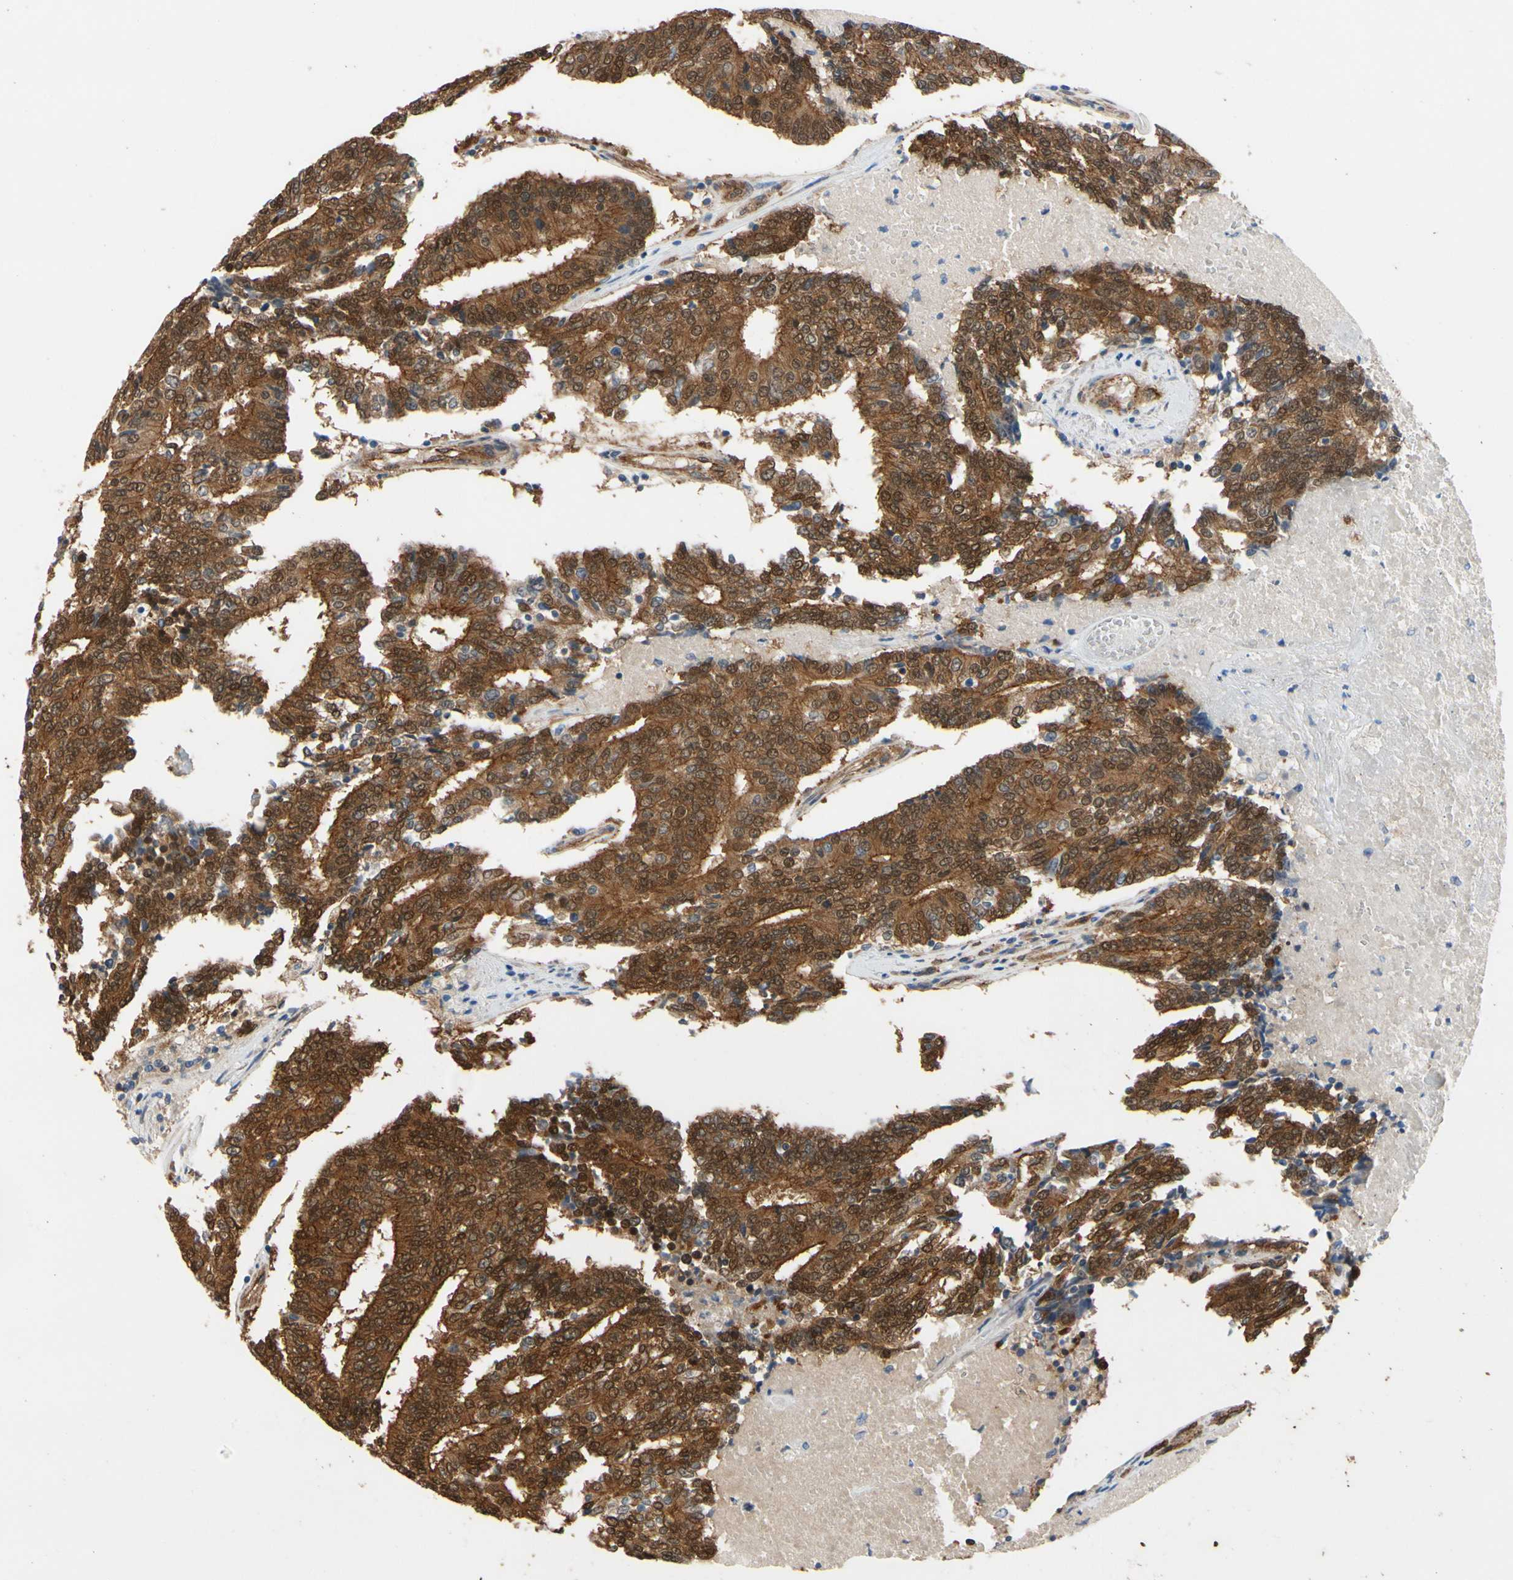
{"staining": {"intensity": "moderate", "quantity": ">75%", "location": "cytoplasmic/membranous,nuclear"}, "tissue": "prostate cancer", "cell_type": "Tumor cells", "image_type": "cancer", "snomed": [{"axis": "morphology", "description": "Adenocarcinoma, High grade"}, {"axis": "topography", "description": "Prostate"}], "caption": "Immunohistochemistry (DAB) staining of human prostate cancer (high-grade adenocarcinoma) exhibits moderate cytoplasmic/membranous and nuclear protein staining in approximately >75% of tumor cells.", "gene": "CTTNBP2", "patient": {"sex": "male", "age": 55}}